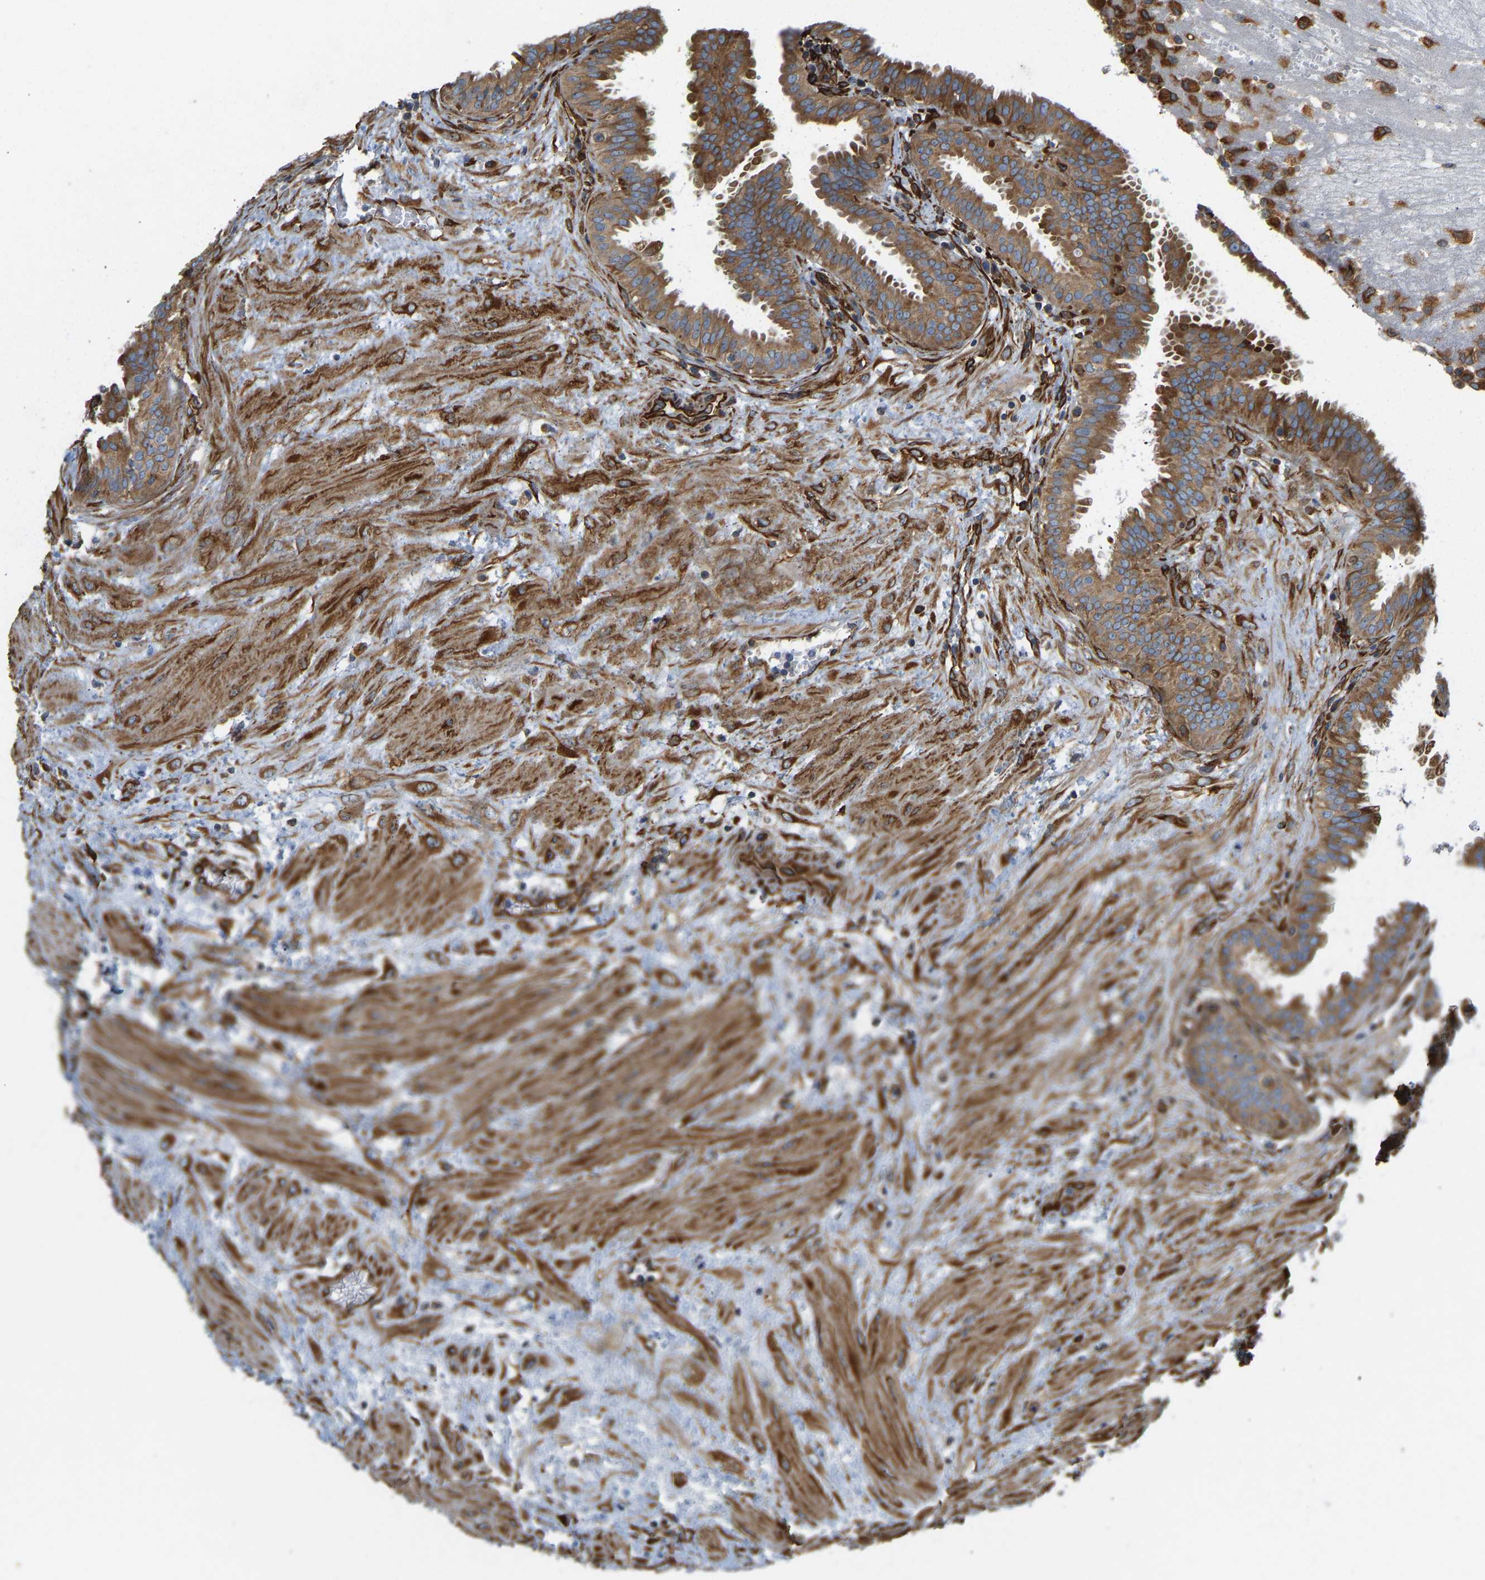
{"staining": {"intensity": "moderate", "quantity": ">75%", "location": "cytoplasmic/membranous"}, "tissue": "fallopian tube", "cell_type": "Glandular cells", "image_type": "normal", "snomed": [{"axis": "morphology", "description": "Normal tissue, NOS"}, {"axis": "topography", "description": "Fallopian tube"}, {"axis": "topography", "description": "Placenta"}], "caption": "This photomicrograph exhibits immunohistochemistry staining of normal human fallopian tube, with medium moderate cytoplasmic/membranous positivity in about >75% of glandular cells.", "gene": "BEX3", "patient": {"sex": "female", "age": 32}}